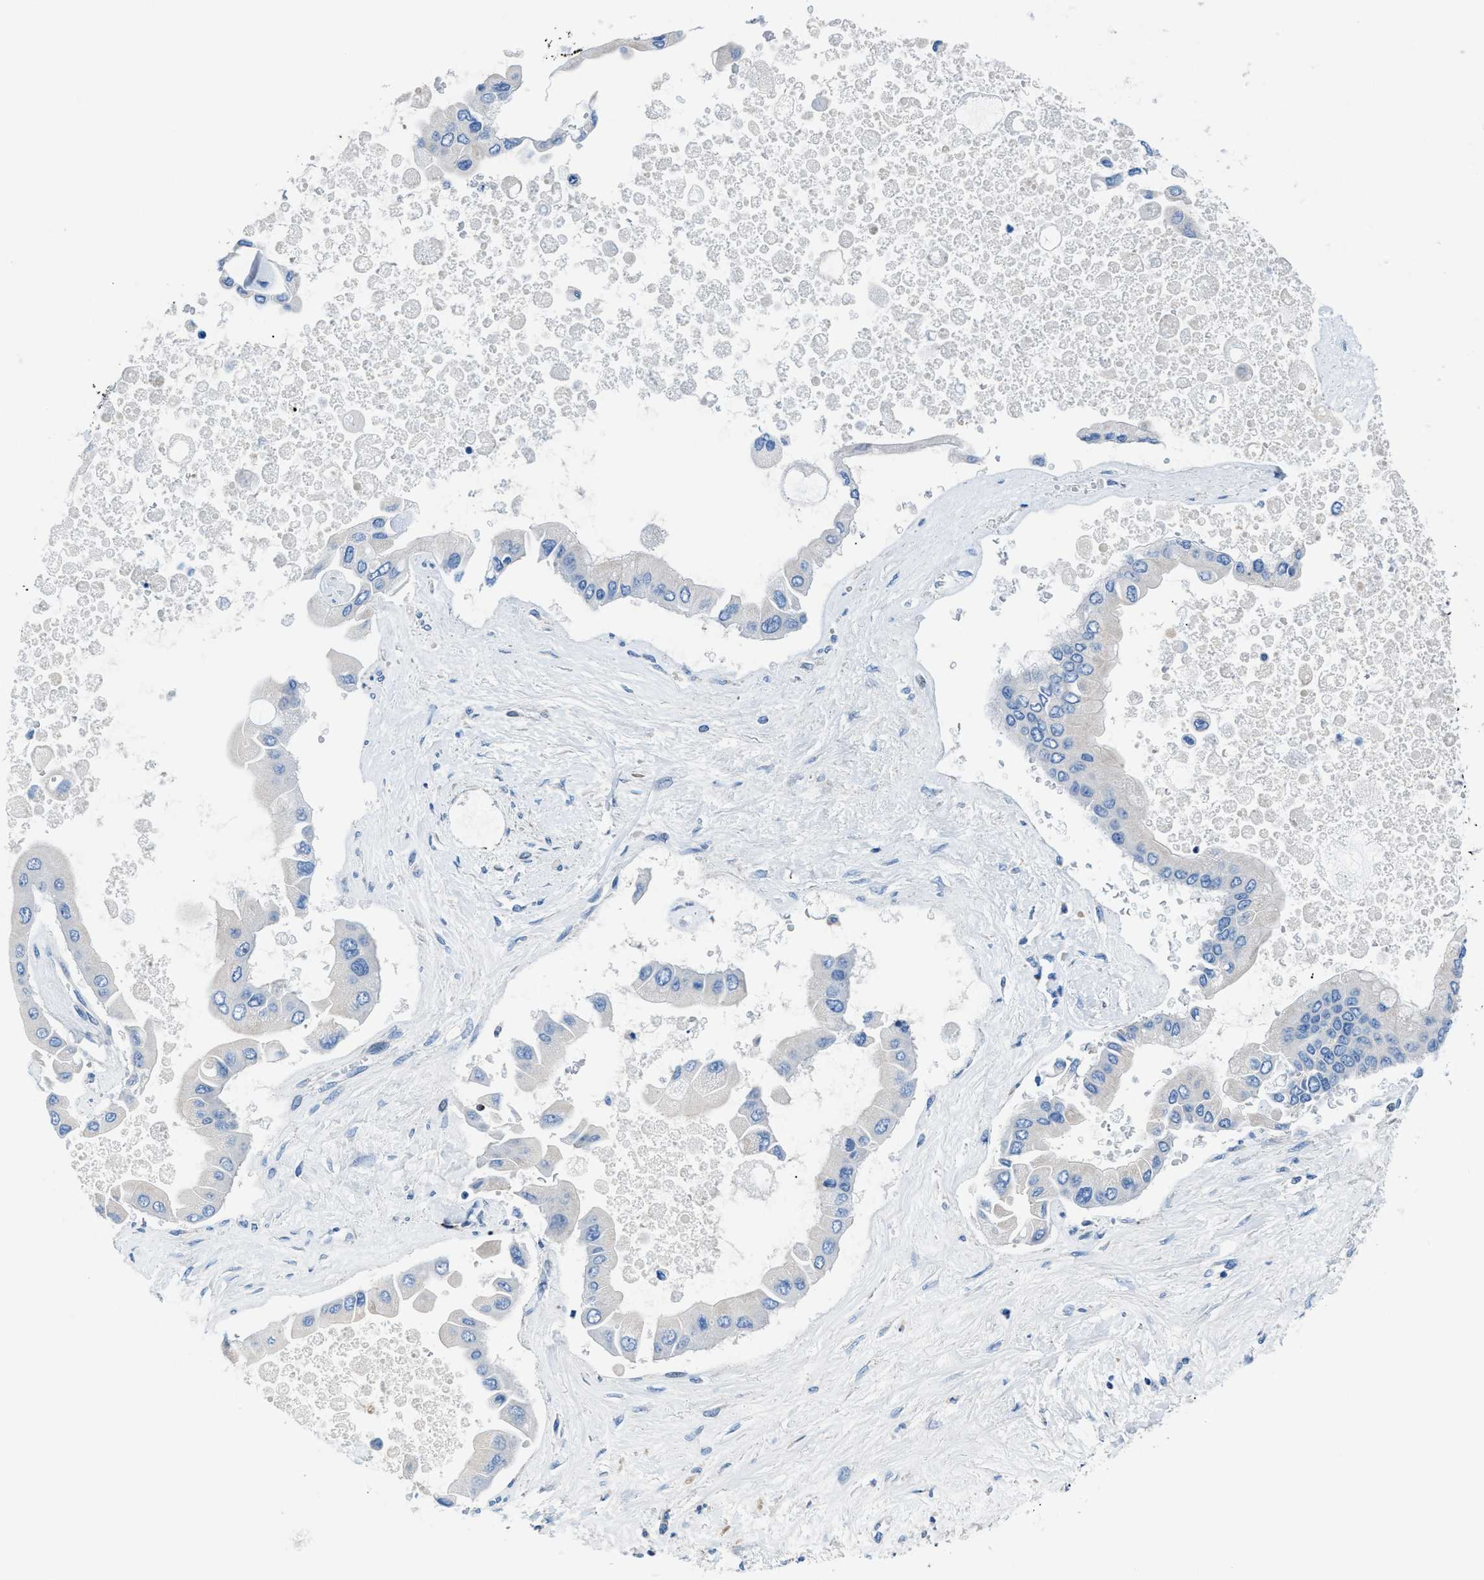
{"staining": {"intensity": "negative", "quantity": "none", "location": "none"}, "tissue": "liver cancer", "cell_type": "Tumor cells", "image_type": "cancer", "snomed": [{"axis": "morphology", "description": "Cholangiocarcinoma"}, {"axis": "topography", "description": "Liver"}], "caption": "This is an IHC photomicrograph of human cholangiocarcinoma (liver). There is no positivity in tumor cells.", "gene": "ITPR1", "patient": {"sex": "male", "age": 50}}